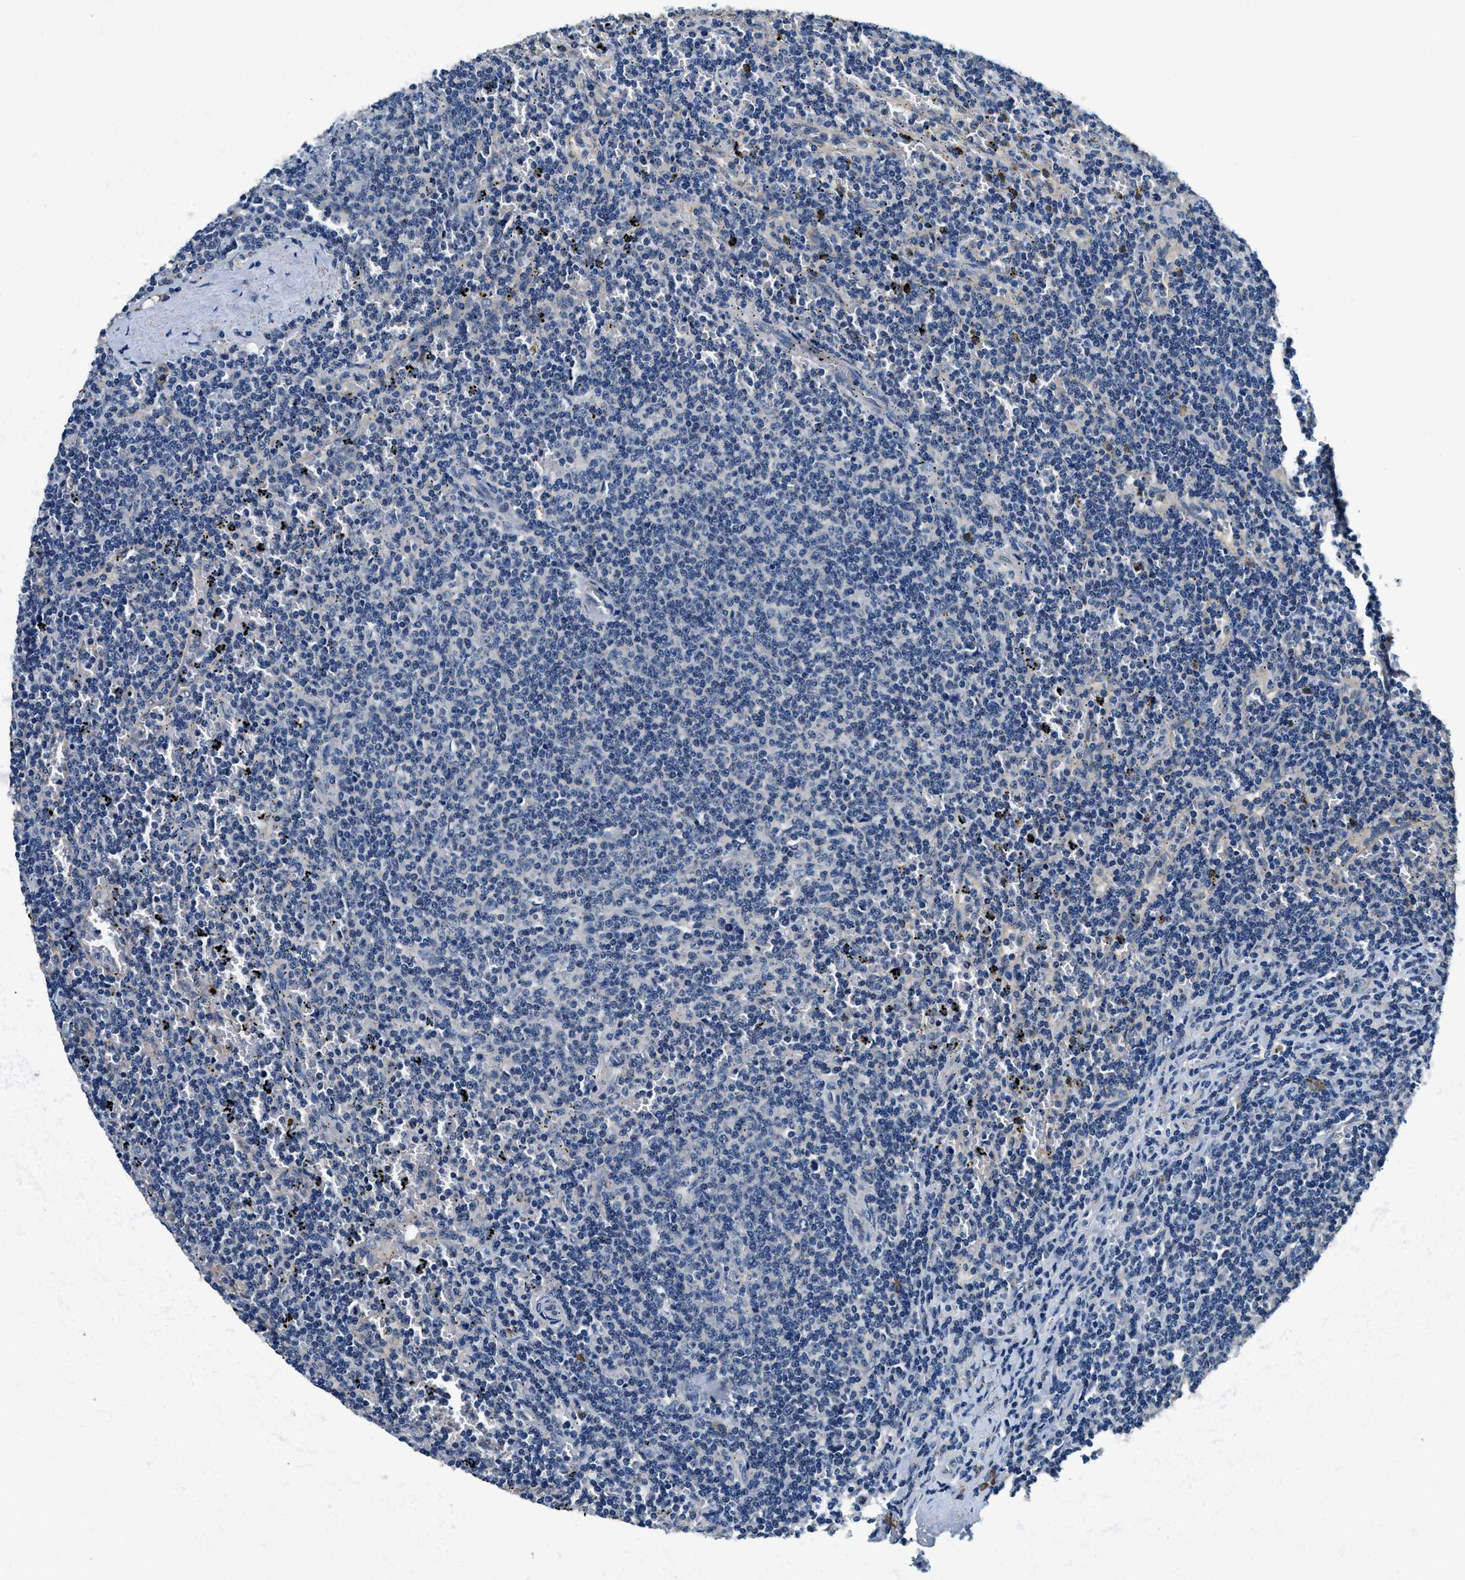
{"staining": {"intensity": "negative", "quantity": "none", "location": "none"}, "tissue": "lymphoma", "cell_type": "Tumor cells", "image_type": "cancer", "snomed": [{"axis": "morphology", "description": "Malignant lymphoma, non-Hodgkin's type, Low grade"}, {"axis": "topography", "description": "Spleen"}], "caption": "High magnification brightfield microscopy of lymphoma stained with DAB (3,3'-diaminobenzidine) (brown) and counterstained with hematoxylin (blue): tumor cells show no significant staining. (Stains: DAB immunohistochemistry with hematoxylin counter stain, Microscopy: brightfield microscopy at high magnification).", "gene": "ALDH3A2", "patient": {"sex": "female", "age": 50}}